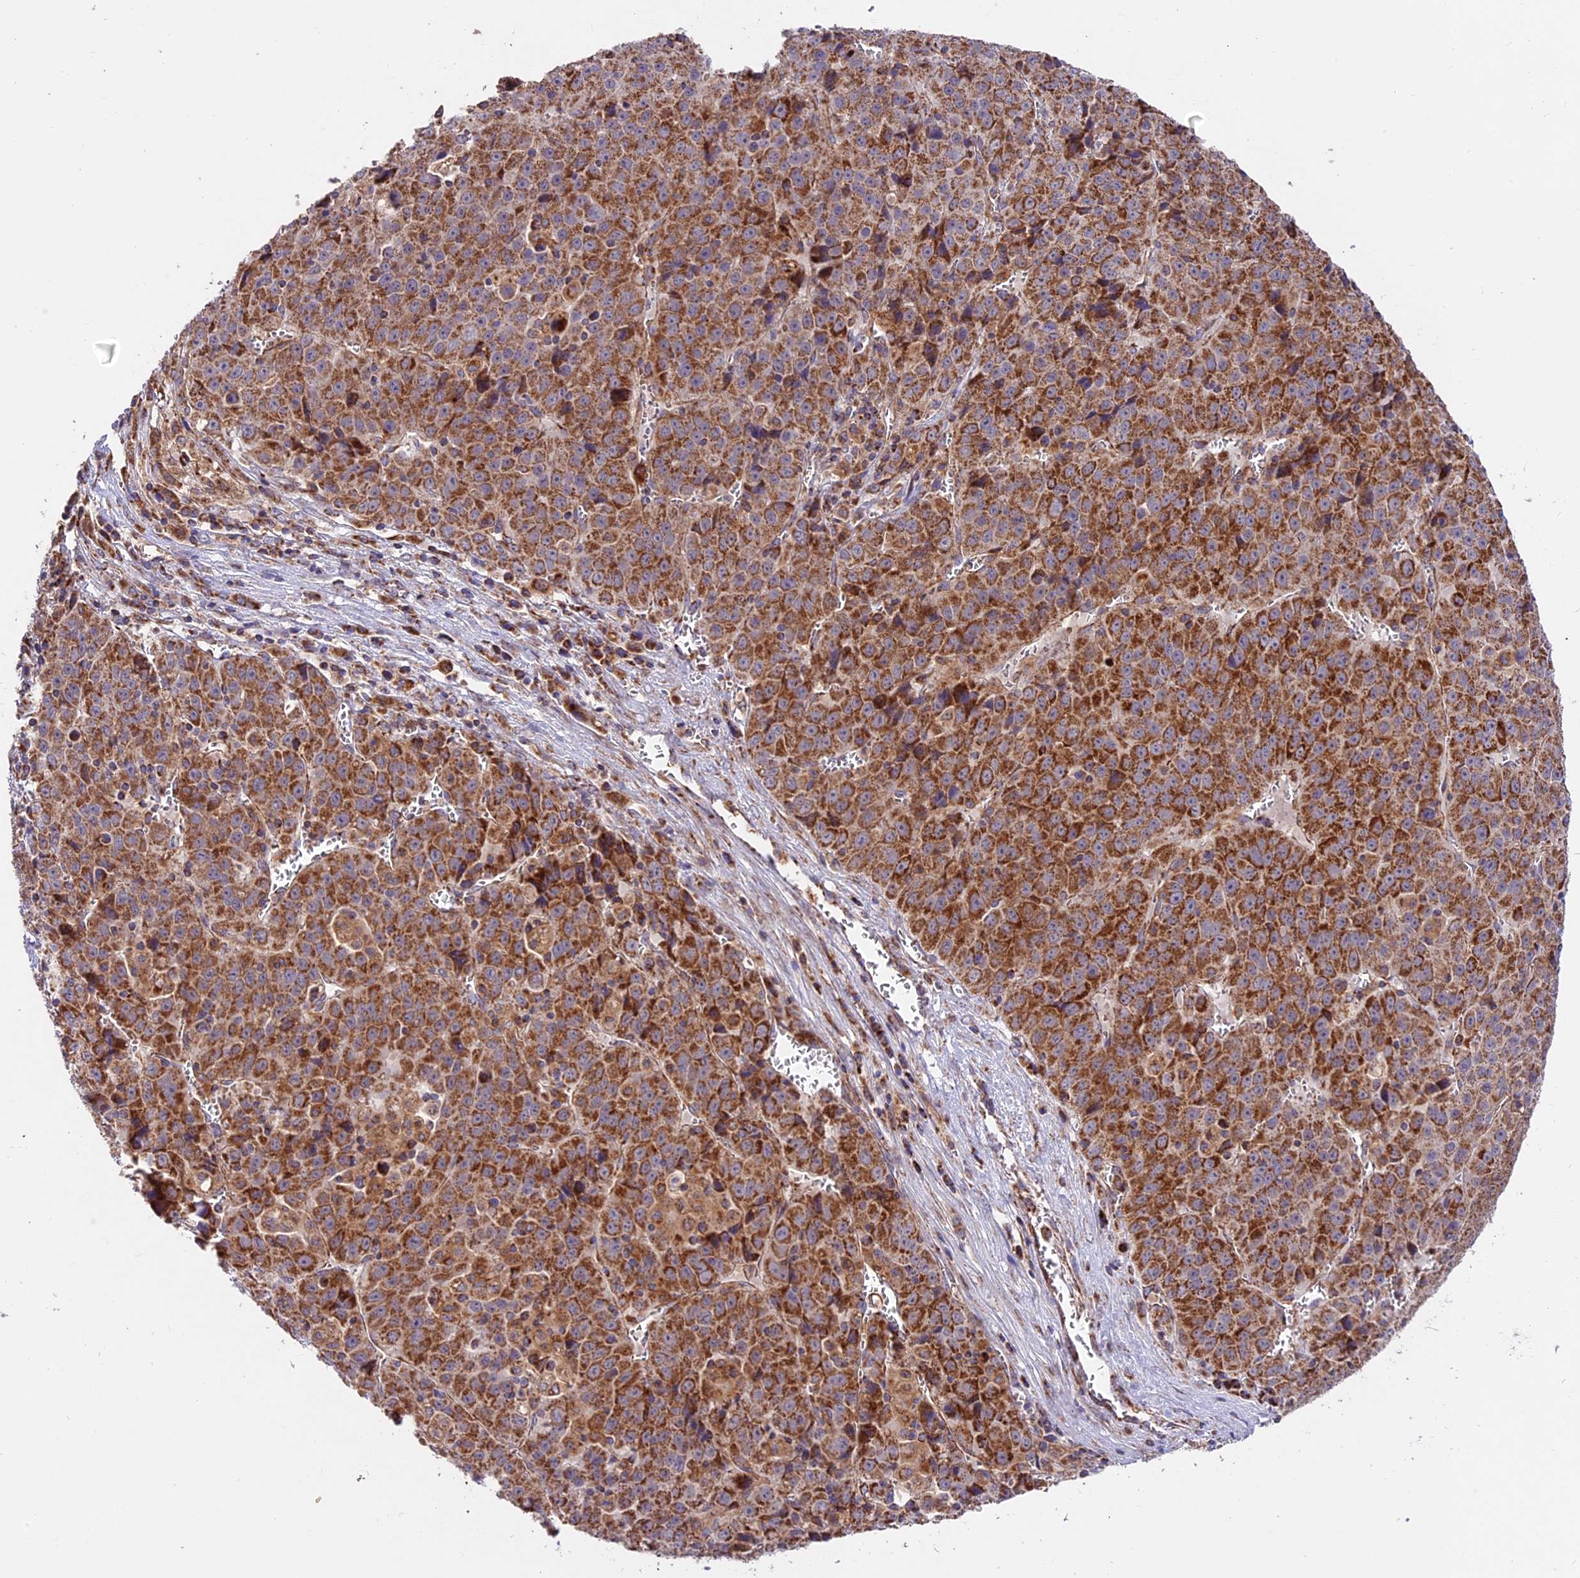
{"staining": {"intensity": "strong", "quantity": ">75%", "location": "cytoplasmic/membranous"}, "tissue": "liver cancer", "cell_type": "Tumor cells", "image_type": "cancer", "snomed": [{"axis": "morphology", "description": "Carcinoma, Hepatocellular, NOS"}, {"axis": "topography", "description": "Liver"}], "caption": "Protein positivity by immunohistochemistry exhibits strong cytoplasmic/membranous staining in approximately >75% of tumor cells in hepatocellular carcinoma (liver). (Stains: DAB (3,3'-diaminobenzidine) in brown, nuclei in blue, Microscopy: brightfield microscopy at high magnification).", "gene": "NDUFA8", "patient": {"sex": "female", "age": 53}}